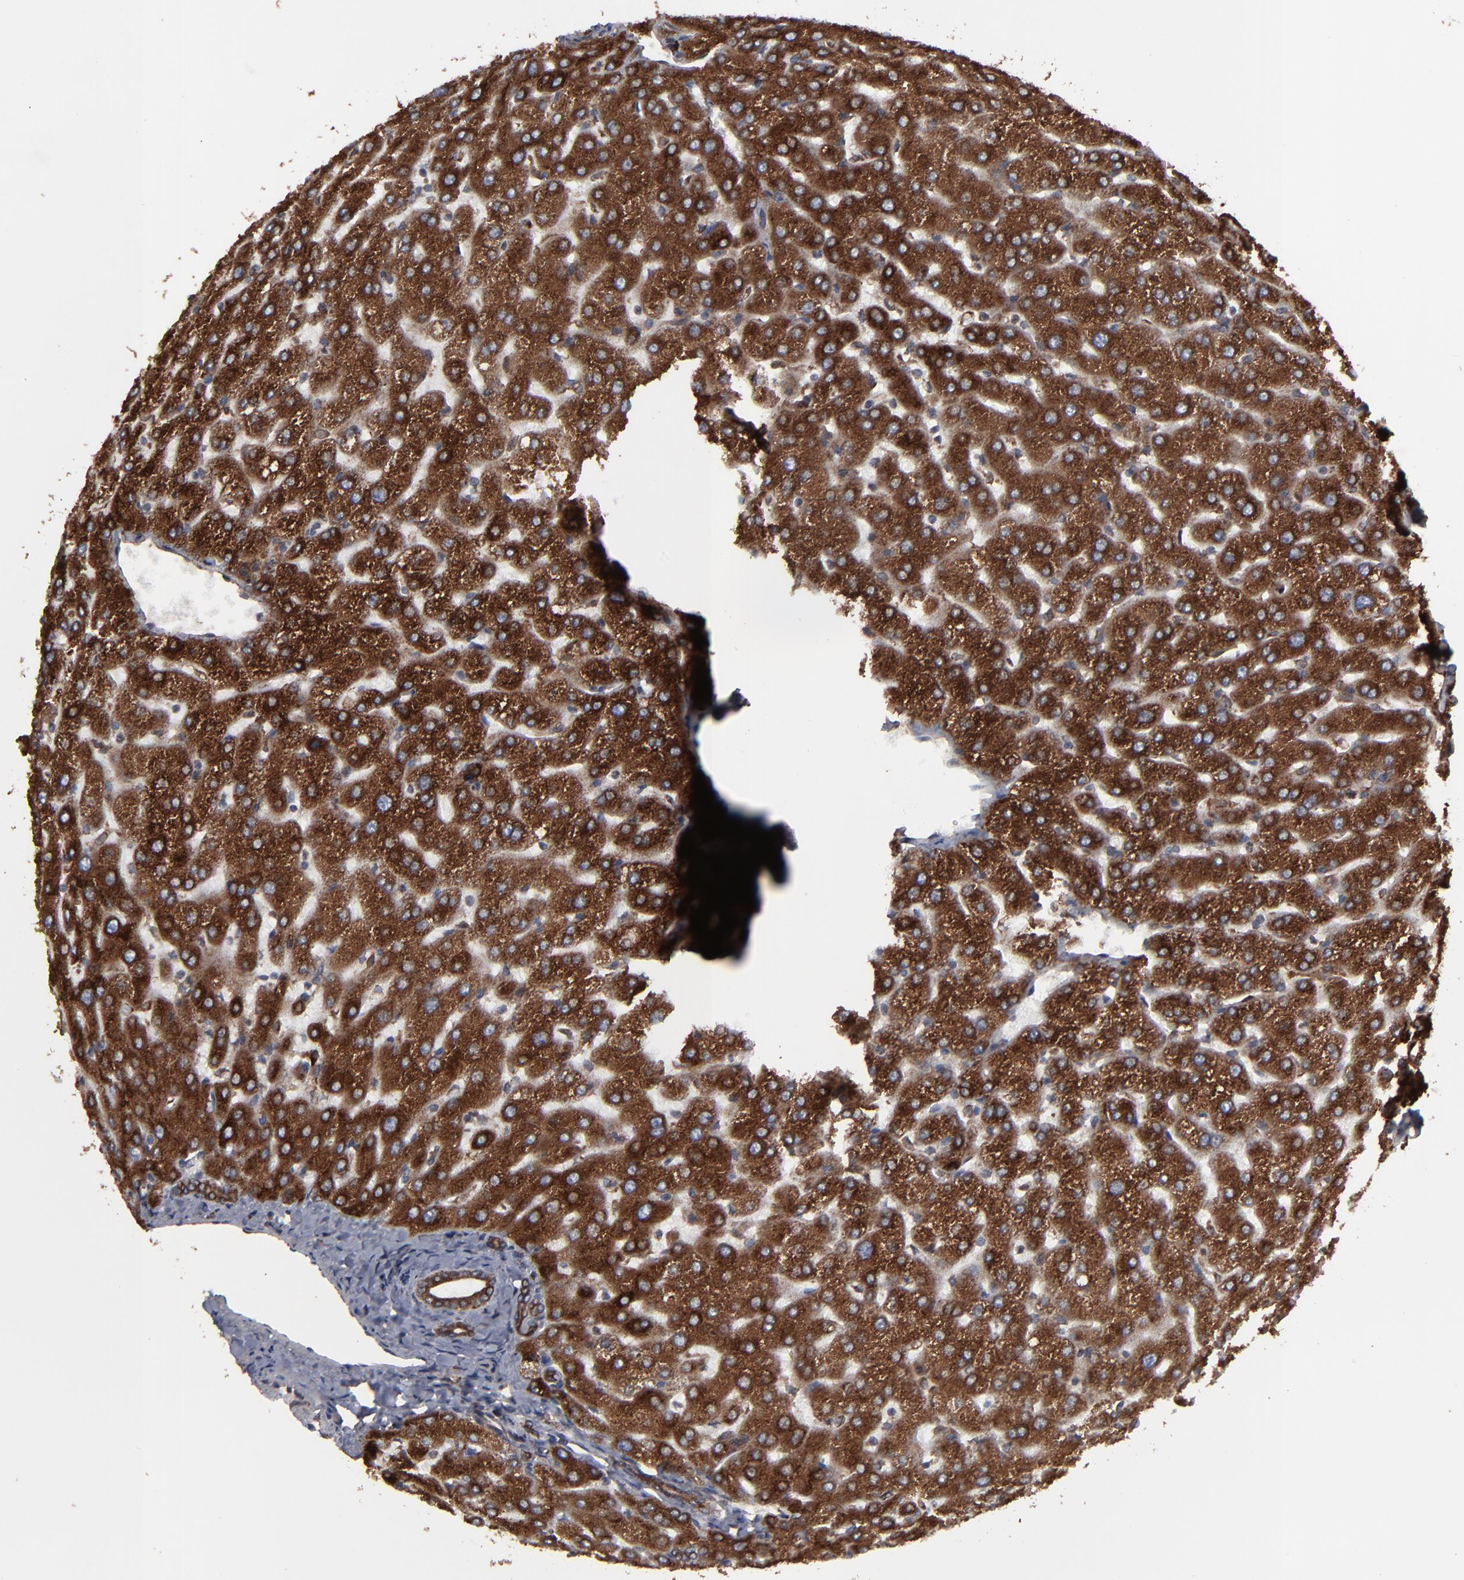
{"staining": {"intensity": "moderate", "quantity": ">75%", "location": "cytoplasmic/membranous"}, "tissue": "liver", "cell_type": "Cholangiocytes", "image_type": "normal", "snomed": [{"axis": "morphology", "description": "Normal tissue, NOS"}, {"axis": "morphology", "description": "Fibrosis, NOS"}, {"axis": "topography", "description": "Liver"}], "caption": "Immunohistochemistry of benign liver displays medium levels of moderate cytoplasmic/membranous positivity in about >75% of cholangiocytes.", "gene": "CNIH1", "patient": {"sex": "female", "age": 29}}